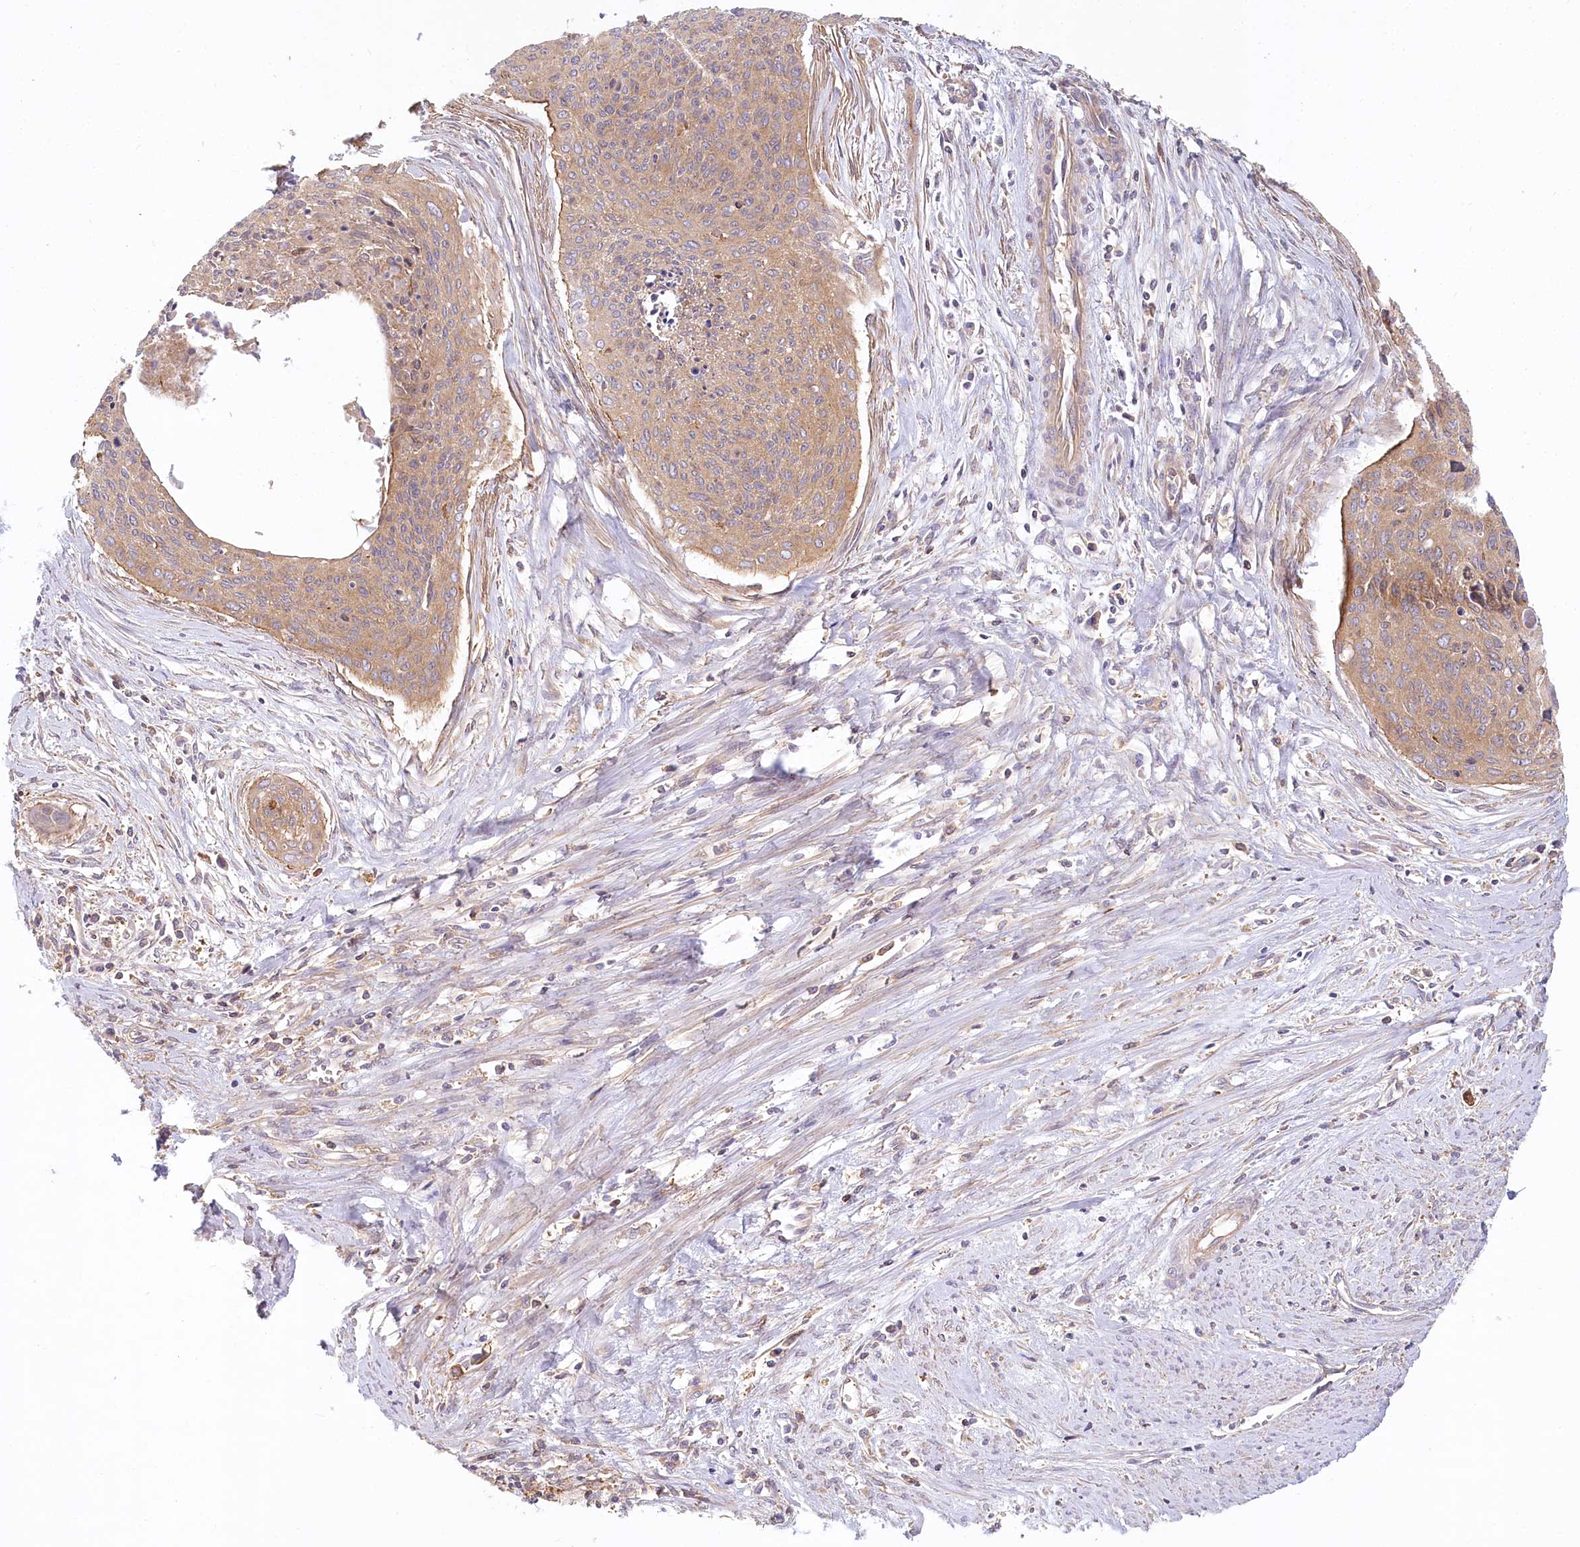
{"staining": {"intensity": "weak", "quantity": ">75%", "location": "cytoplasmic/membranous"}, "tissue": "cervical cancer", "cell_type": "Tumor cells", "image_type": "cancer", "snomed": [{"axis": "morphology", "description": "Squamous cell carcinoma, NOS"}, {"axis": "topography", "description": "Cervix"}], "caption": "Weak cytoplasmic/membranous positivity is appreciated in approximately >75% of tumor cells in cervical cancer (squamous cell carcinoma).", "gene": "UMPS", "patient": {"sex": "female", "age": 55}}